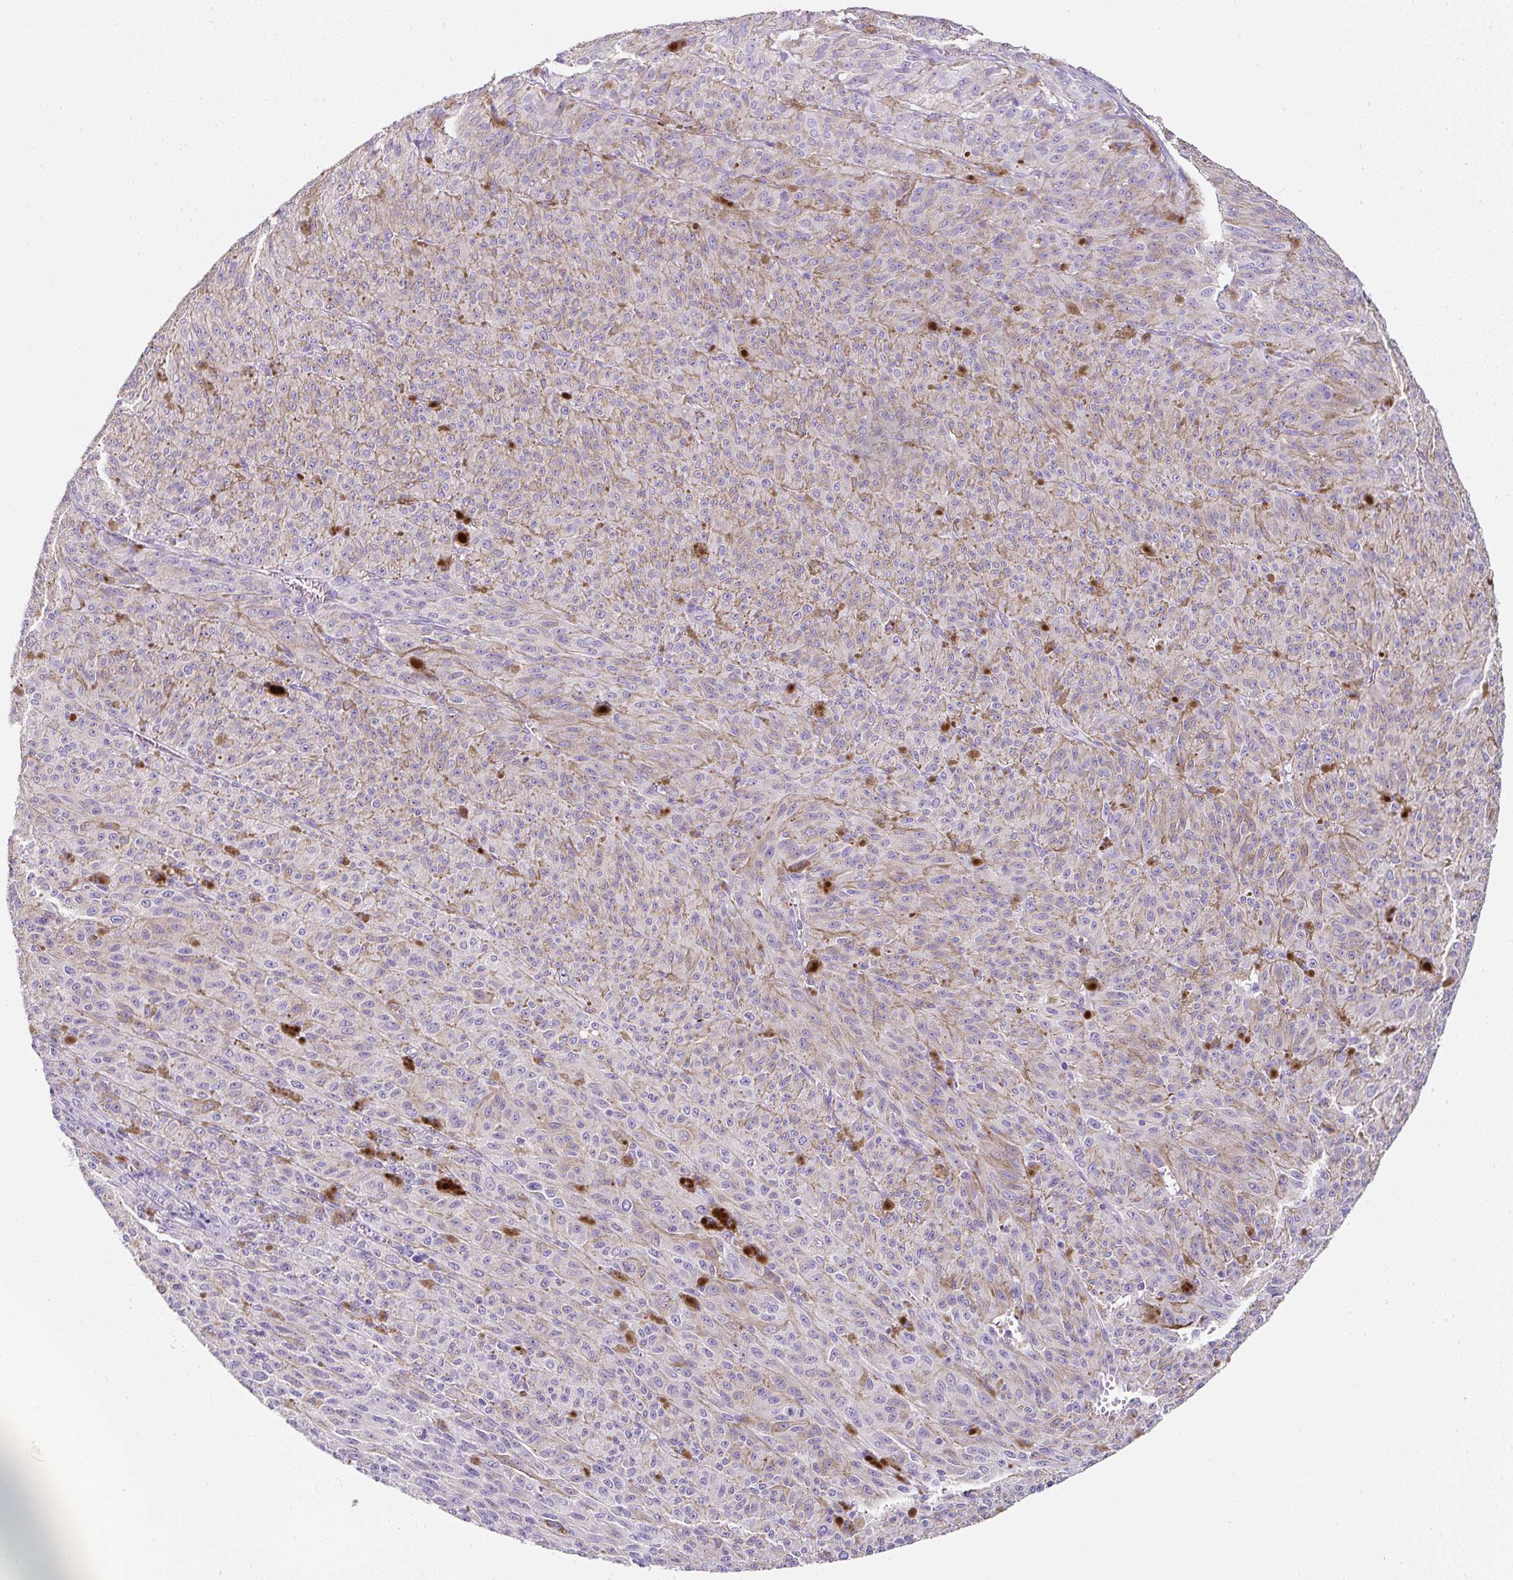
{"staining": {"intensity": "negative", "quantity": "none", "location": "none"}, "tissue": "melanoma", "cell_type": "Tumor cells", "image_type": "cancer", "snomed": [{"axis": "morphology", "description": "Malignant melanoma, NOS"}, {"axis": "topography", "description": "Skin"}], "caption": "This is an immunohistochemistry photomicrograph of melanoma. There is no staining in tumor cells.", "gene": "OR14A2", "patient": {"sex": "female", "age": 52}}